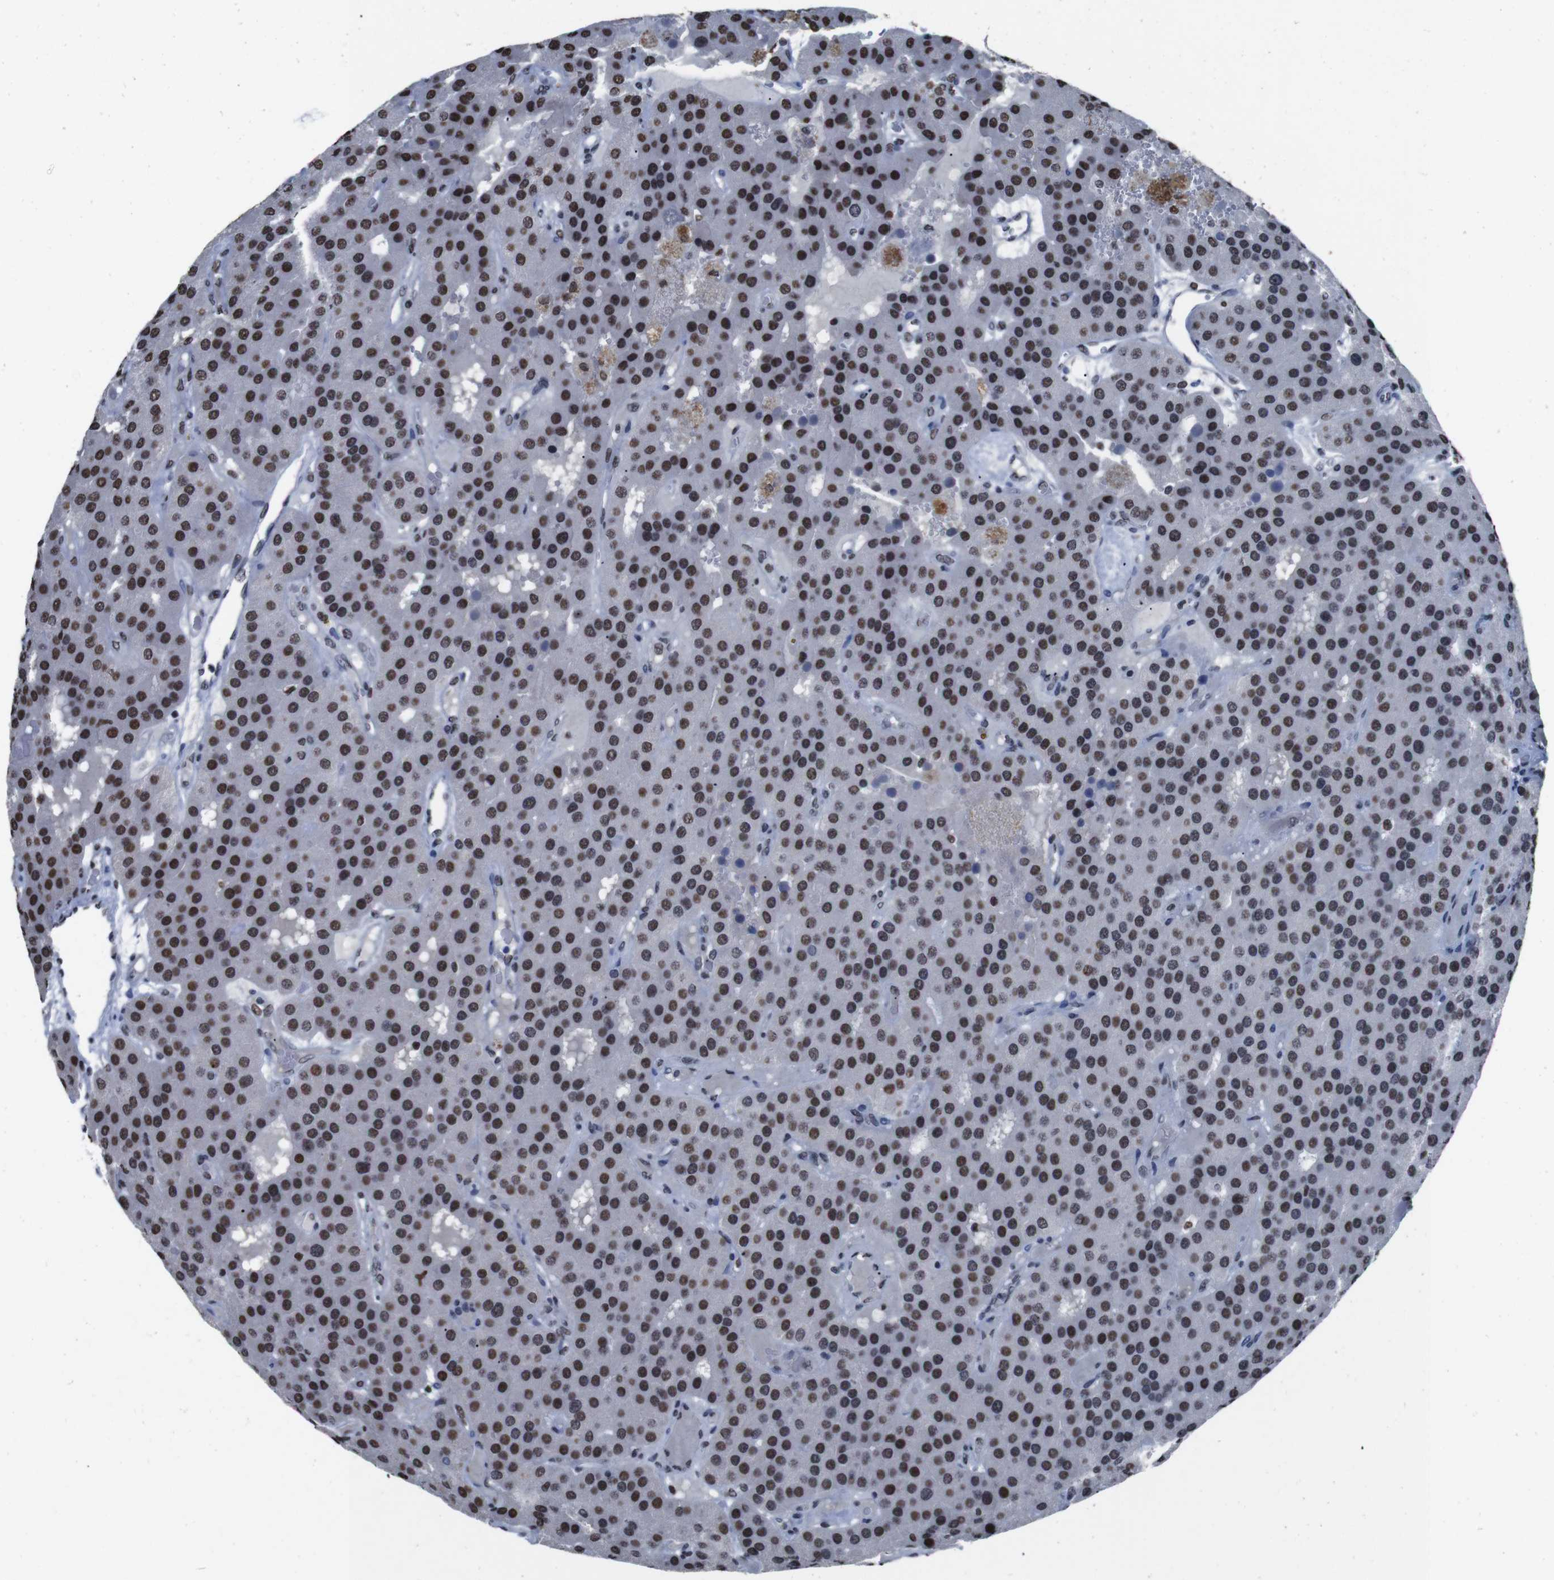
{"staining": {"intensity": "strong", "quantity": ">75%", "location": "nuclear"}, "tissue": "parathyroid gland", "cell_type": "Glandular cells", "image_type": "normal", "snomed": [{"axis": "morphology", "description": "Normal tissue, NOS"}, {"axis": "morphology", "description": "Adenoma, NOS"}, {"axis": "topography", "description": "Parathyroid gland"}], "caption": "High-magnification brightfield microscopy of normal parathyroid gland stained with DAB (3,3'-diaminobenzidine) (brown) and counterstained with hematoxylin (blue). glandular cells exhibit strong nuclear positivity is seen in approximately>75% of cells.", "gene": "PIP4P2", "patient": {"sex": "female", "age": 86}}